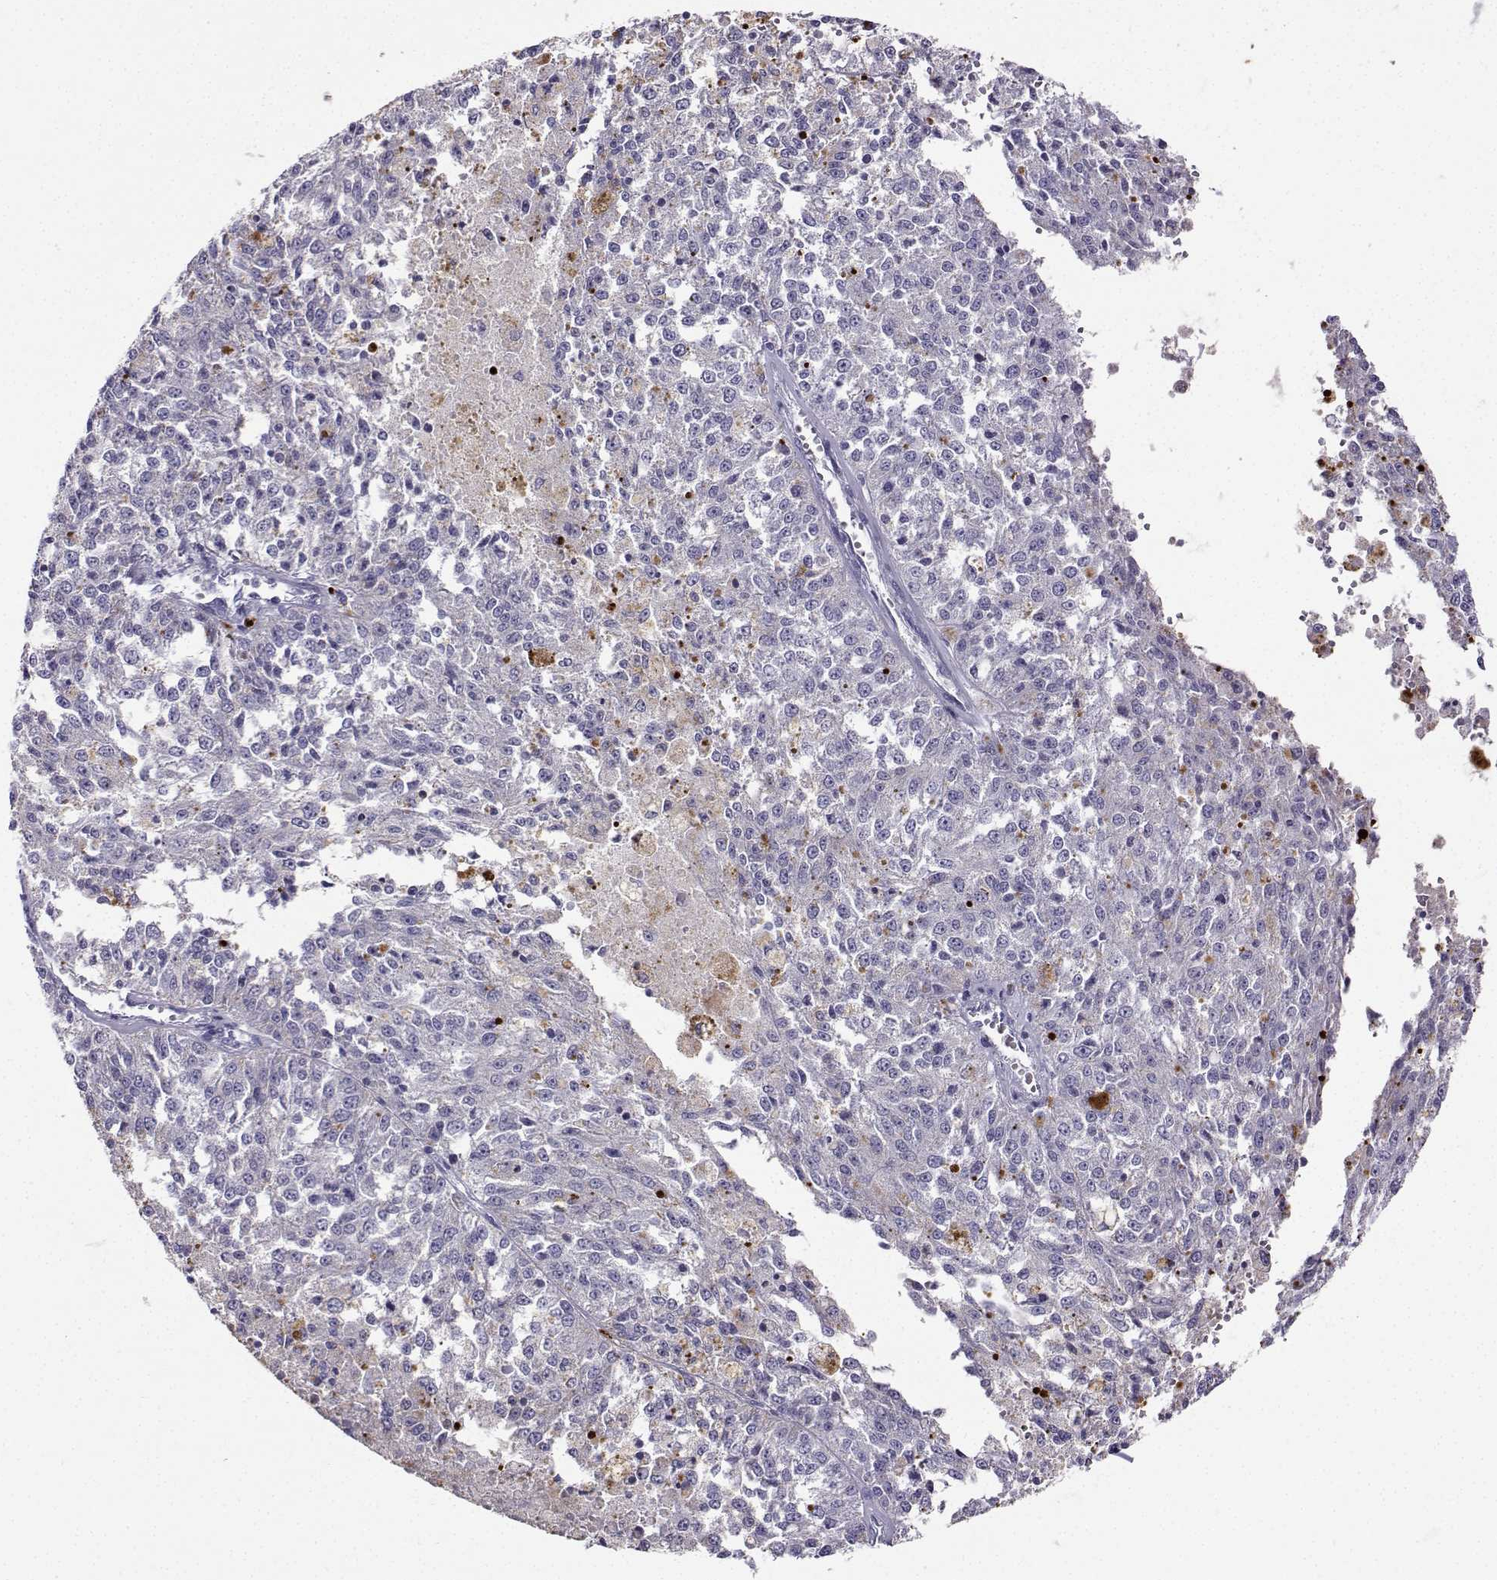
{"staining": {"intensity": "negative", "quantity": "none", "location": "none"}, "tissue": "melanoma", "cell_type": "Tumor cells", "image_type": "cancer", "snomed": [{"axis": "morphology", "description": "Malignant melanoma, Metastatic site"}, {"axis": "topography", "description": "Lymph node"}], "caption": "Tumor cells show no significant protein positivity in malignant melanoma (metastatic site).", "gene": "FBXO24", "patient": {"sex": "female", "age": 64}}